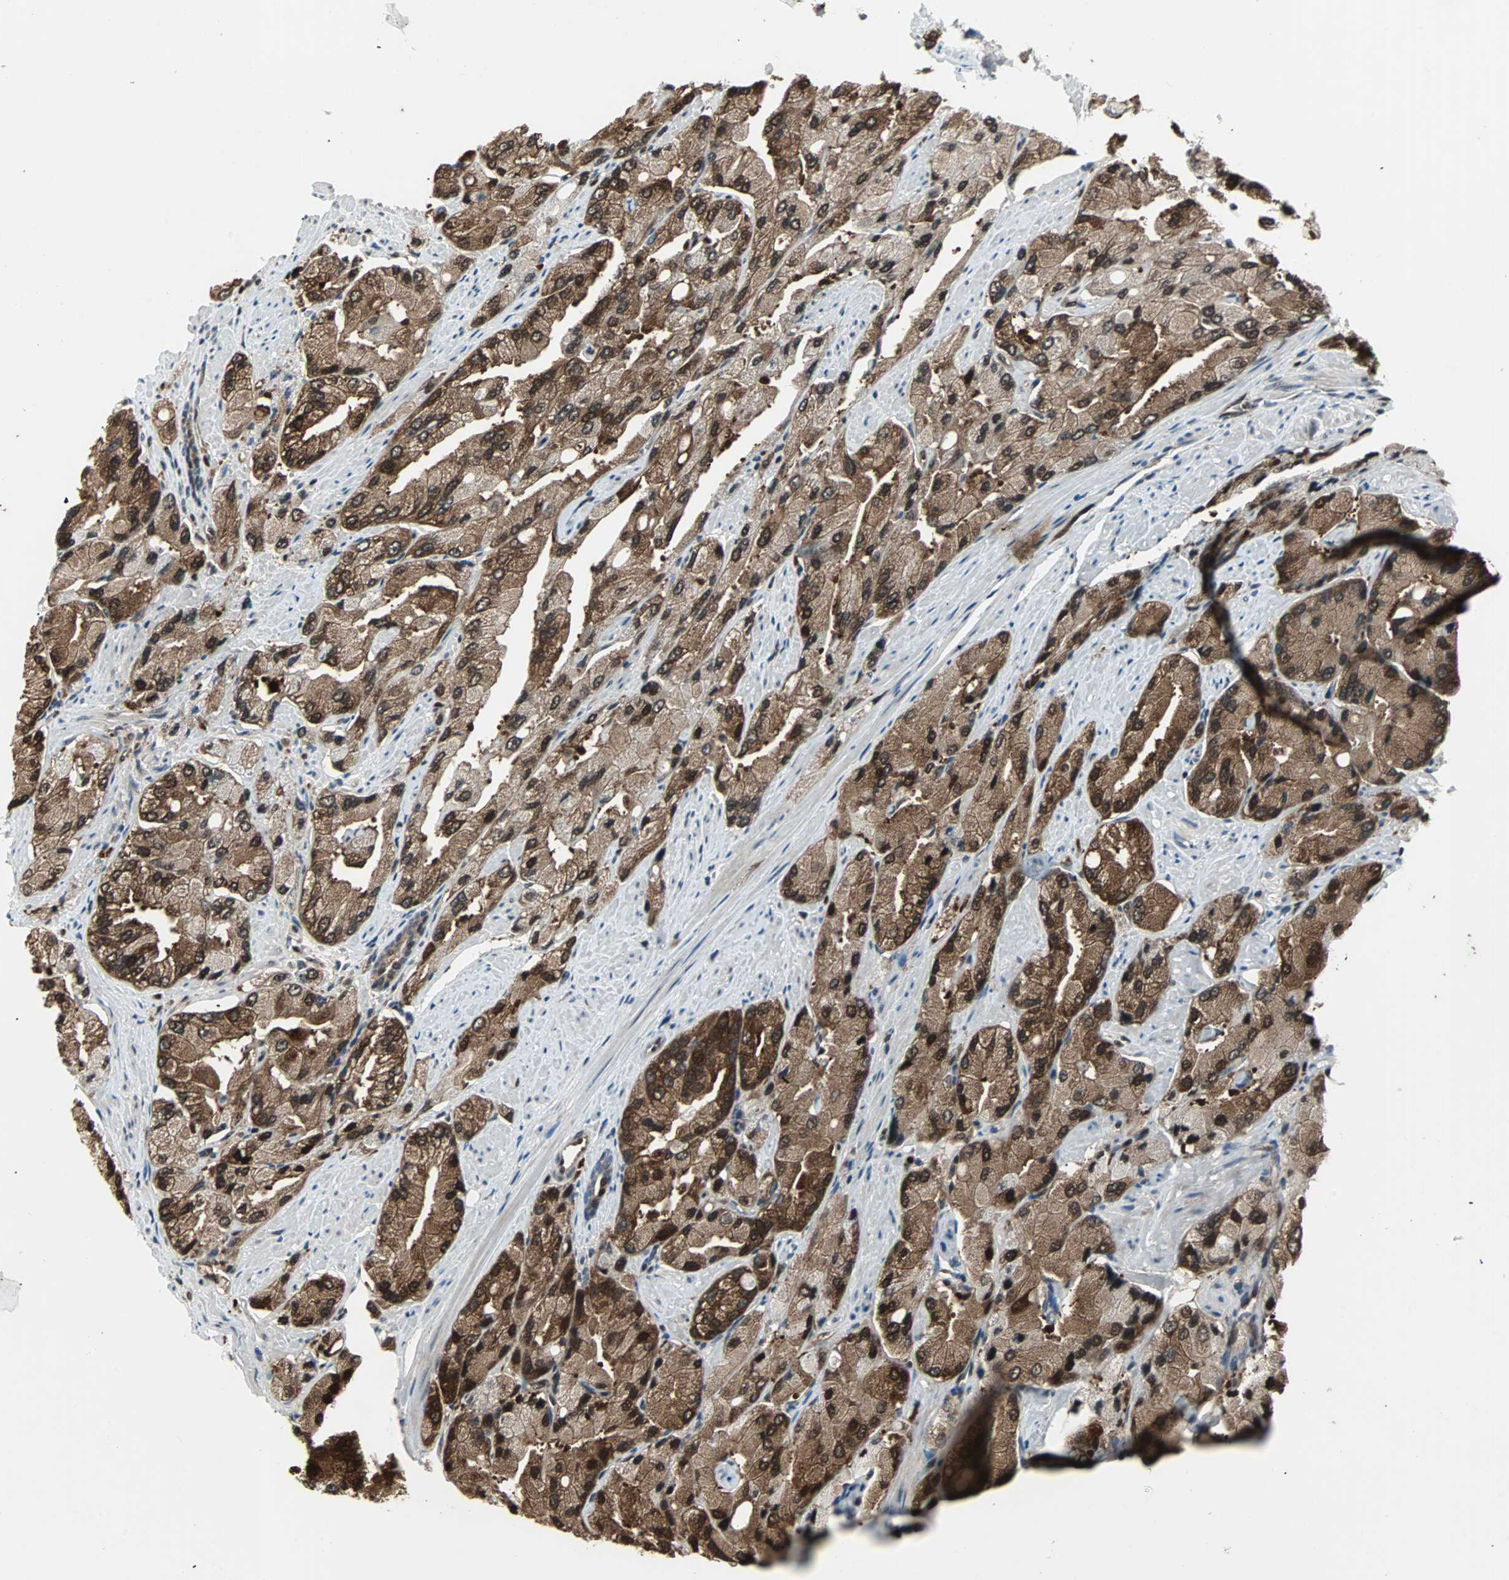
{"staining": {"intensity": "strong", "quantity": ">75%", "location": "cytoplasmic/membranous,nuclear"}, "tissue": "prostate cancer", "cell_type": "Tumor cells", "image_type": "cancer", "snomed": [{"axis": "morphology", "description": "Adenocarcinoma, High grade"}, {"axis": "topography", "description": "Prostate"}], "caption": "IHC of human adenocarcinoma (high-grade) (prostate) reveals high levels of strong cytoplasmic/membranous and nuclear positivity in approximately >75% of tumor cells. The protein of interest is shown in brown color, while the nuclei are stained blue.", "gene": "ACLY", "patient": {"sex": "male", "age": 58}}